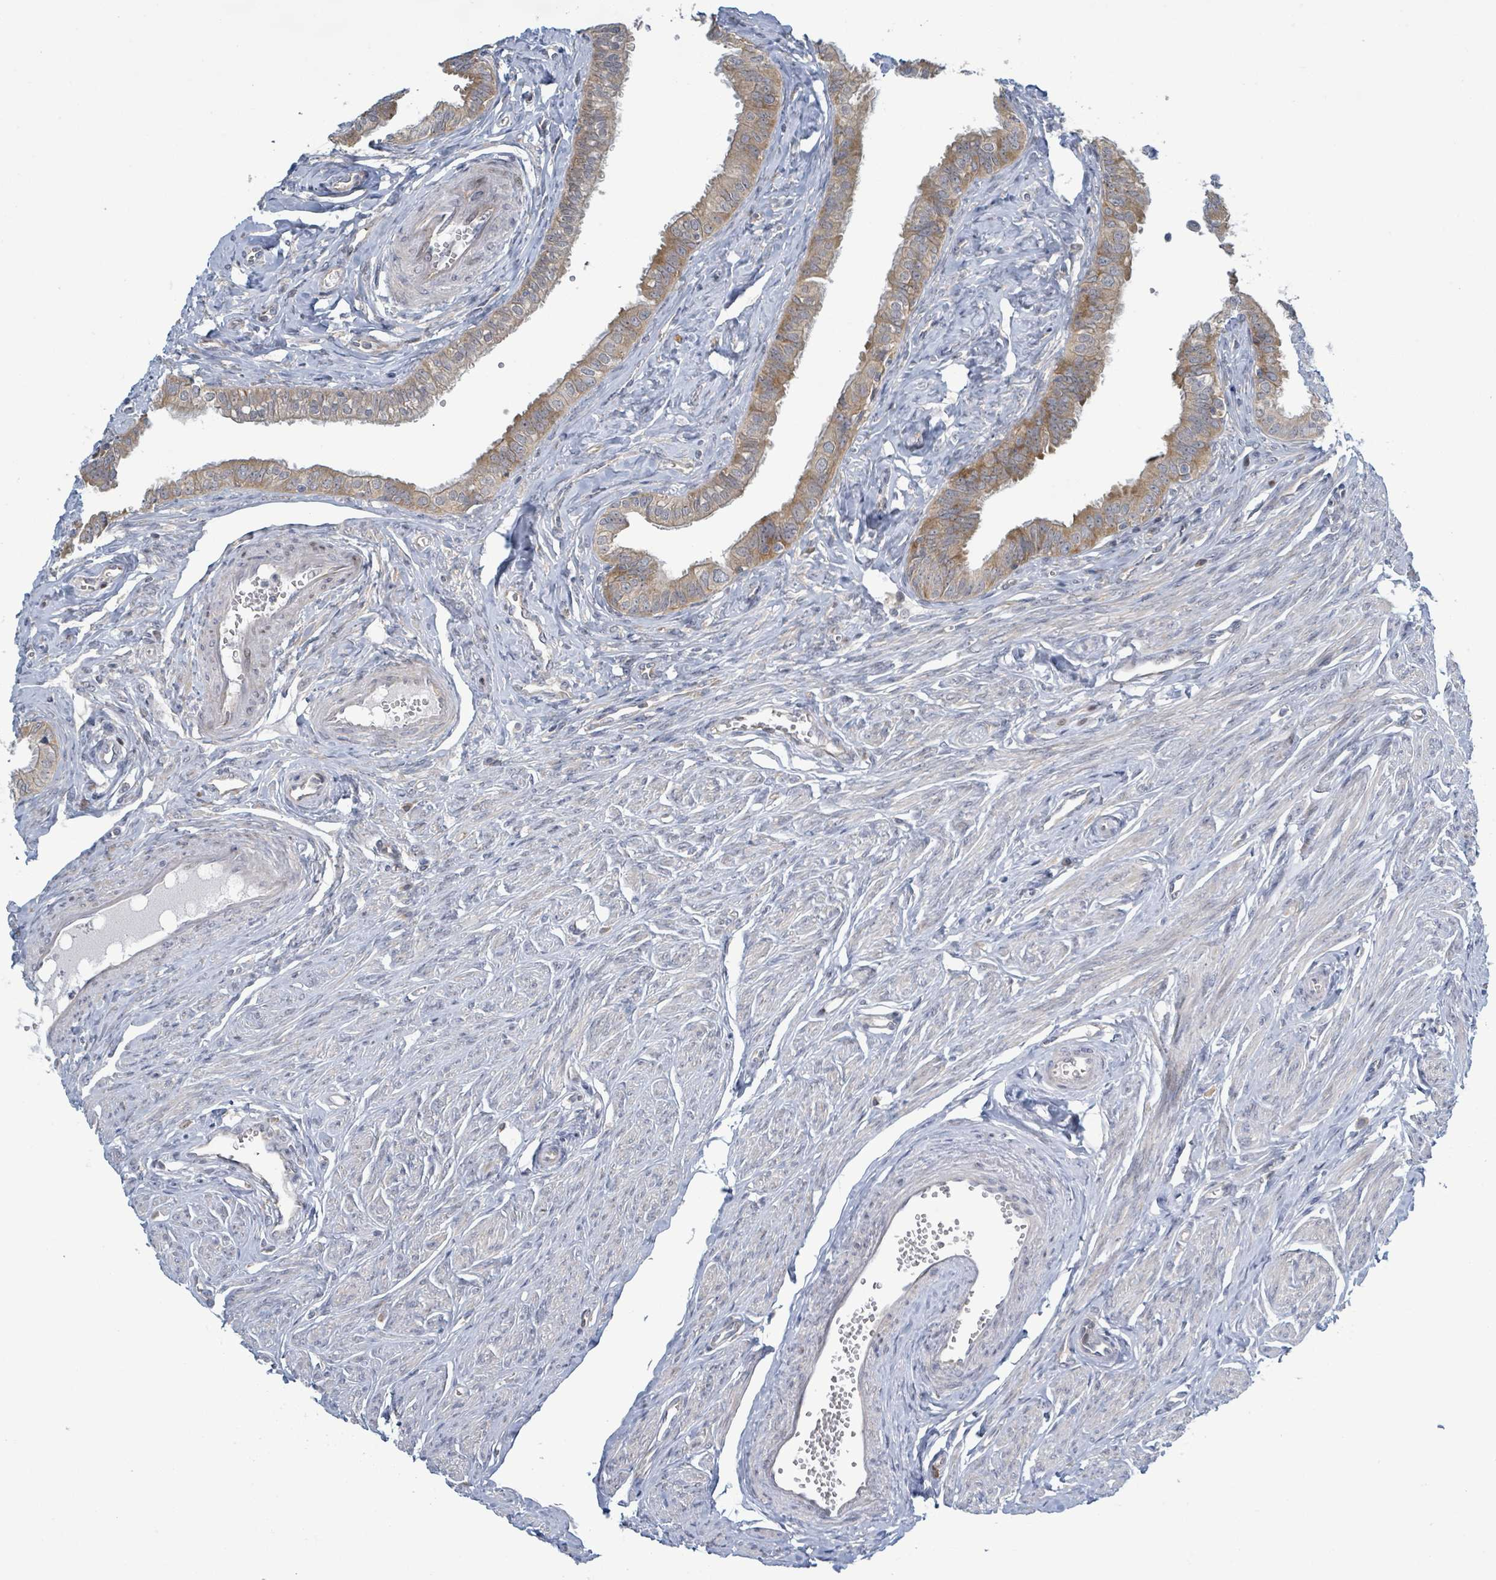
{"staining": {"intensity": "moderate", "quantity": ">75%", "location": "cytoplasmic/membranous"}, "tissue": "fallopian tube", "cell_type": "Glandular cells", "image_type": "normal", "snomed": [{"axis": "morphology", "description": "Normal tissue, NOS"}, {"axis": "morphology", "description": "Carcinoma, NOS"}, {"axis": "topography", "description": "Fallopian tube"}, {"axis": "topography", "description": "Ovary"}], "caption": "A high-resolution histopathology image shows IHC staining of unremarkable fallopian tube, which reveals moderate cytoplasmic/membranous staining in approximately >75% of glandular cells.", "gene": "RPL32", "patient": {"sex": "female", "age": 59}}